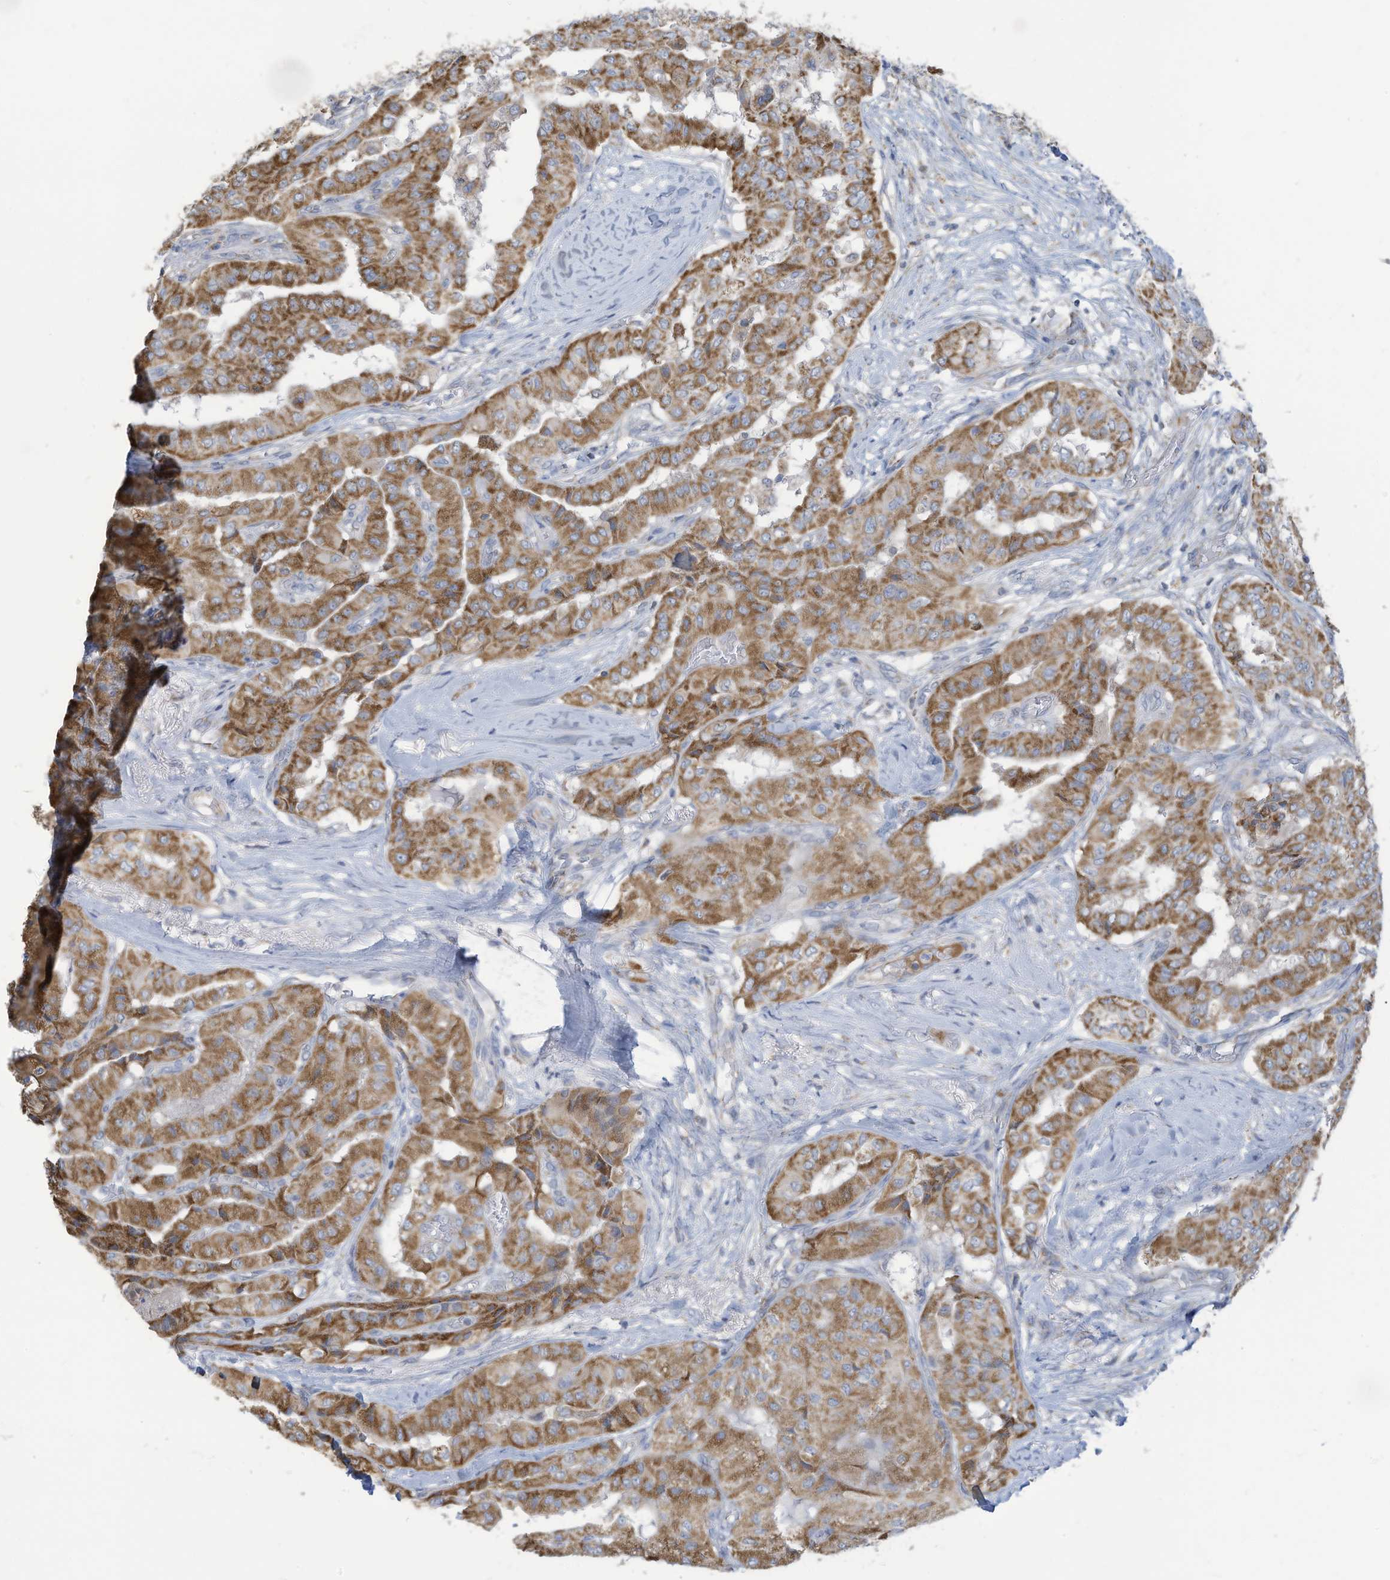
{"staining": {"intensity": "moderate", "quantity": ">75%", "location": "cytoplasmic/membranous"}, "tissue": "thyroid cancer", "cell_type": "Tumor cells", "image_type": "cancer", "snomed": [{"axis": "morphology", "description": "Papillary adenocarcinoma, NOS"}, {"axis": "topography", "description": "Thyroid gland"}], "caption": "Papillary adenocarcinoma (thyroid) stained for a protein (brown) demonstrates moderate cytoplasmic/membranous positive staining in approximately >75% of tumor cells.", "gene": "NLN", "patient": {"sex": "female", "age": 59}}